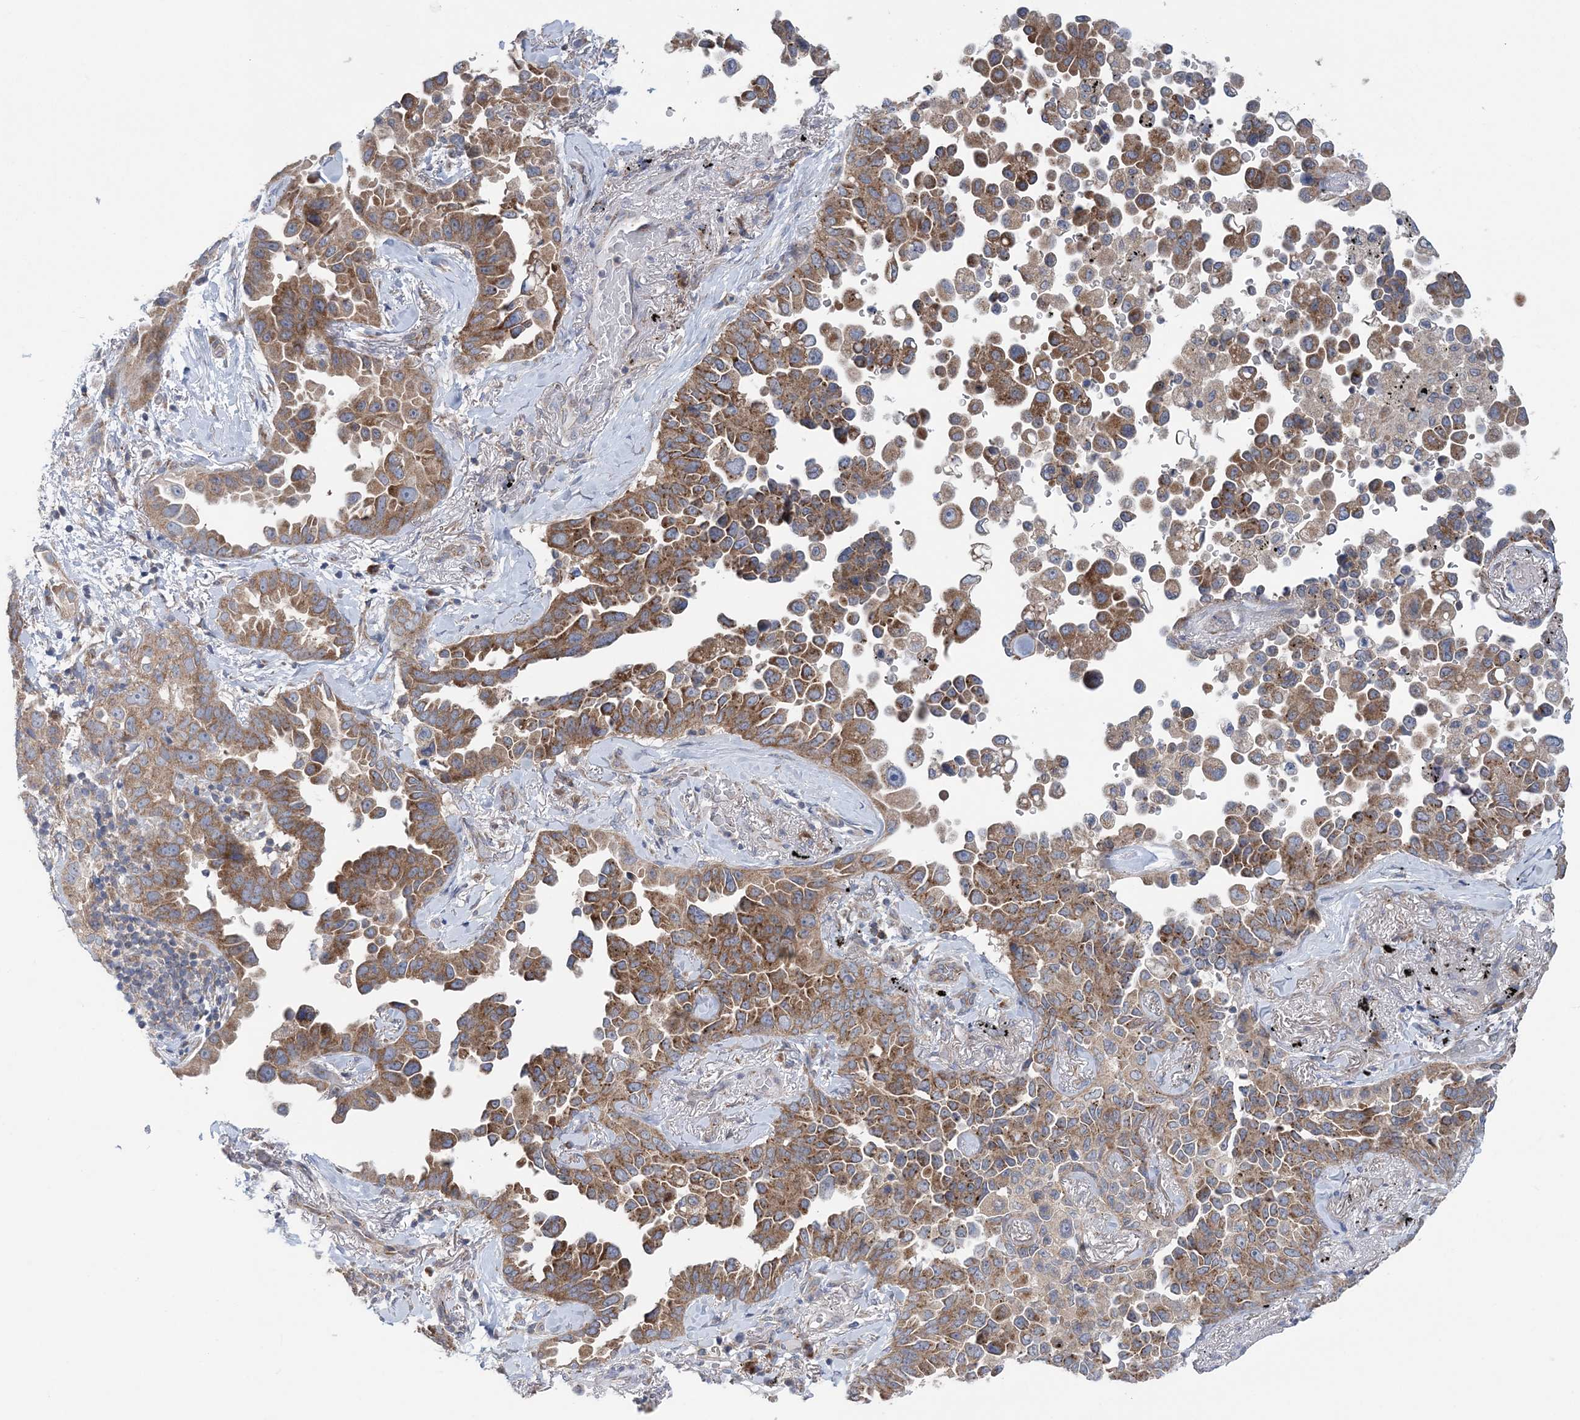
{"staining": {"intensity": "moderate", "quantity": "25%-75%", "location": "cytoplasmic/membranous"}, "tissue": "lung cancer", "cell_type": "Tumor cells", "image_type": "cancer", "snomed": [{"axis": "morphology", "description": "Adenocarcinoma, NOS"}, {"axis": "topography", "description": "Lung"}], "caption": "Immunohistochemical staining of human adenocarcinoma (lung) exhibits medium levels of moderate cytoplasmic/membranous protein expression in about 25%-75% of tumor cells.", "gene": "COPE", "patient": {"sex": "female", "age": 67}}